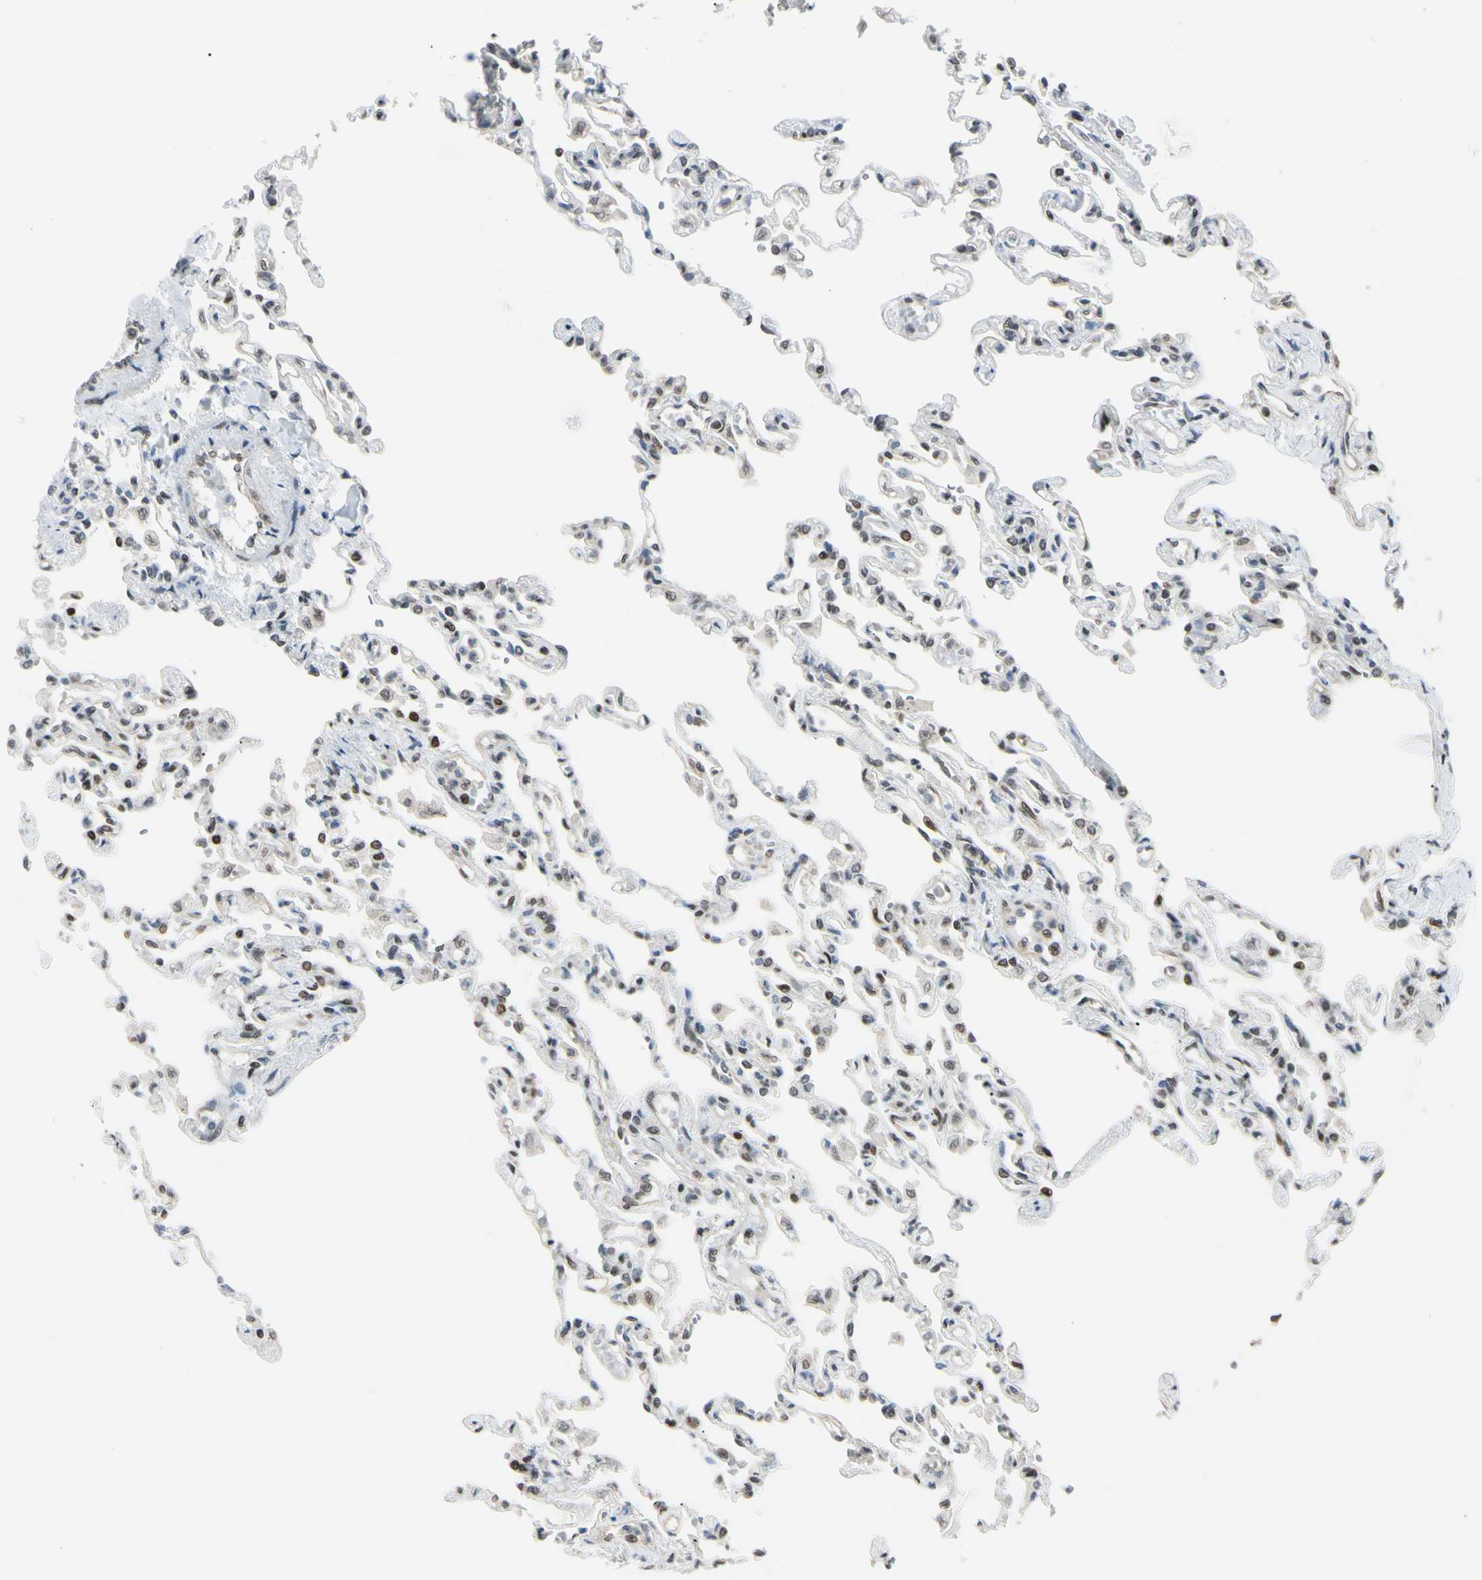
{"staining": {"intensity": "weak", "quantity": "25%-75%", "location": "cytoplasmic/membranous,nuclear"}, "tissue": "lung", "cell_type": "Alveolar cells", "image_type": "normal", "snomed": [{"axis": "morphology", "description": "Normal tissue, NOS"}, {"axis": "topography", "description": "Lung"}], "caption": "Immunohistochemical staining of benign lung demonstrates 25%-75% levels of weak cytoplasmic/membranous,nuclear protein positivity in about 25%-75% of alveolar cells.", "gene": "SUFU", "patient": {"sex": "male", "age": 21}}